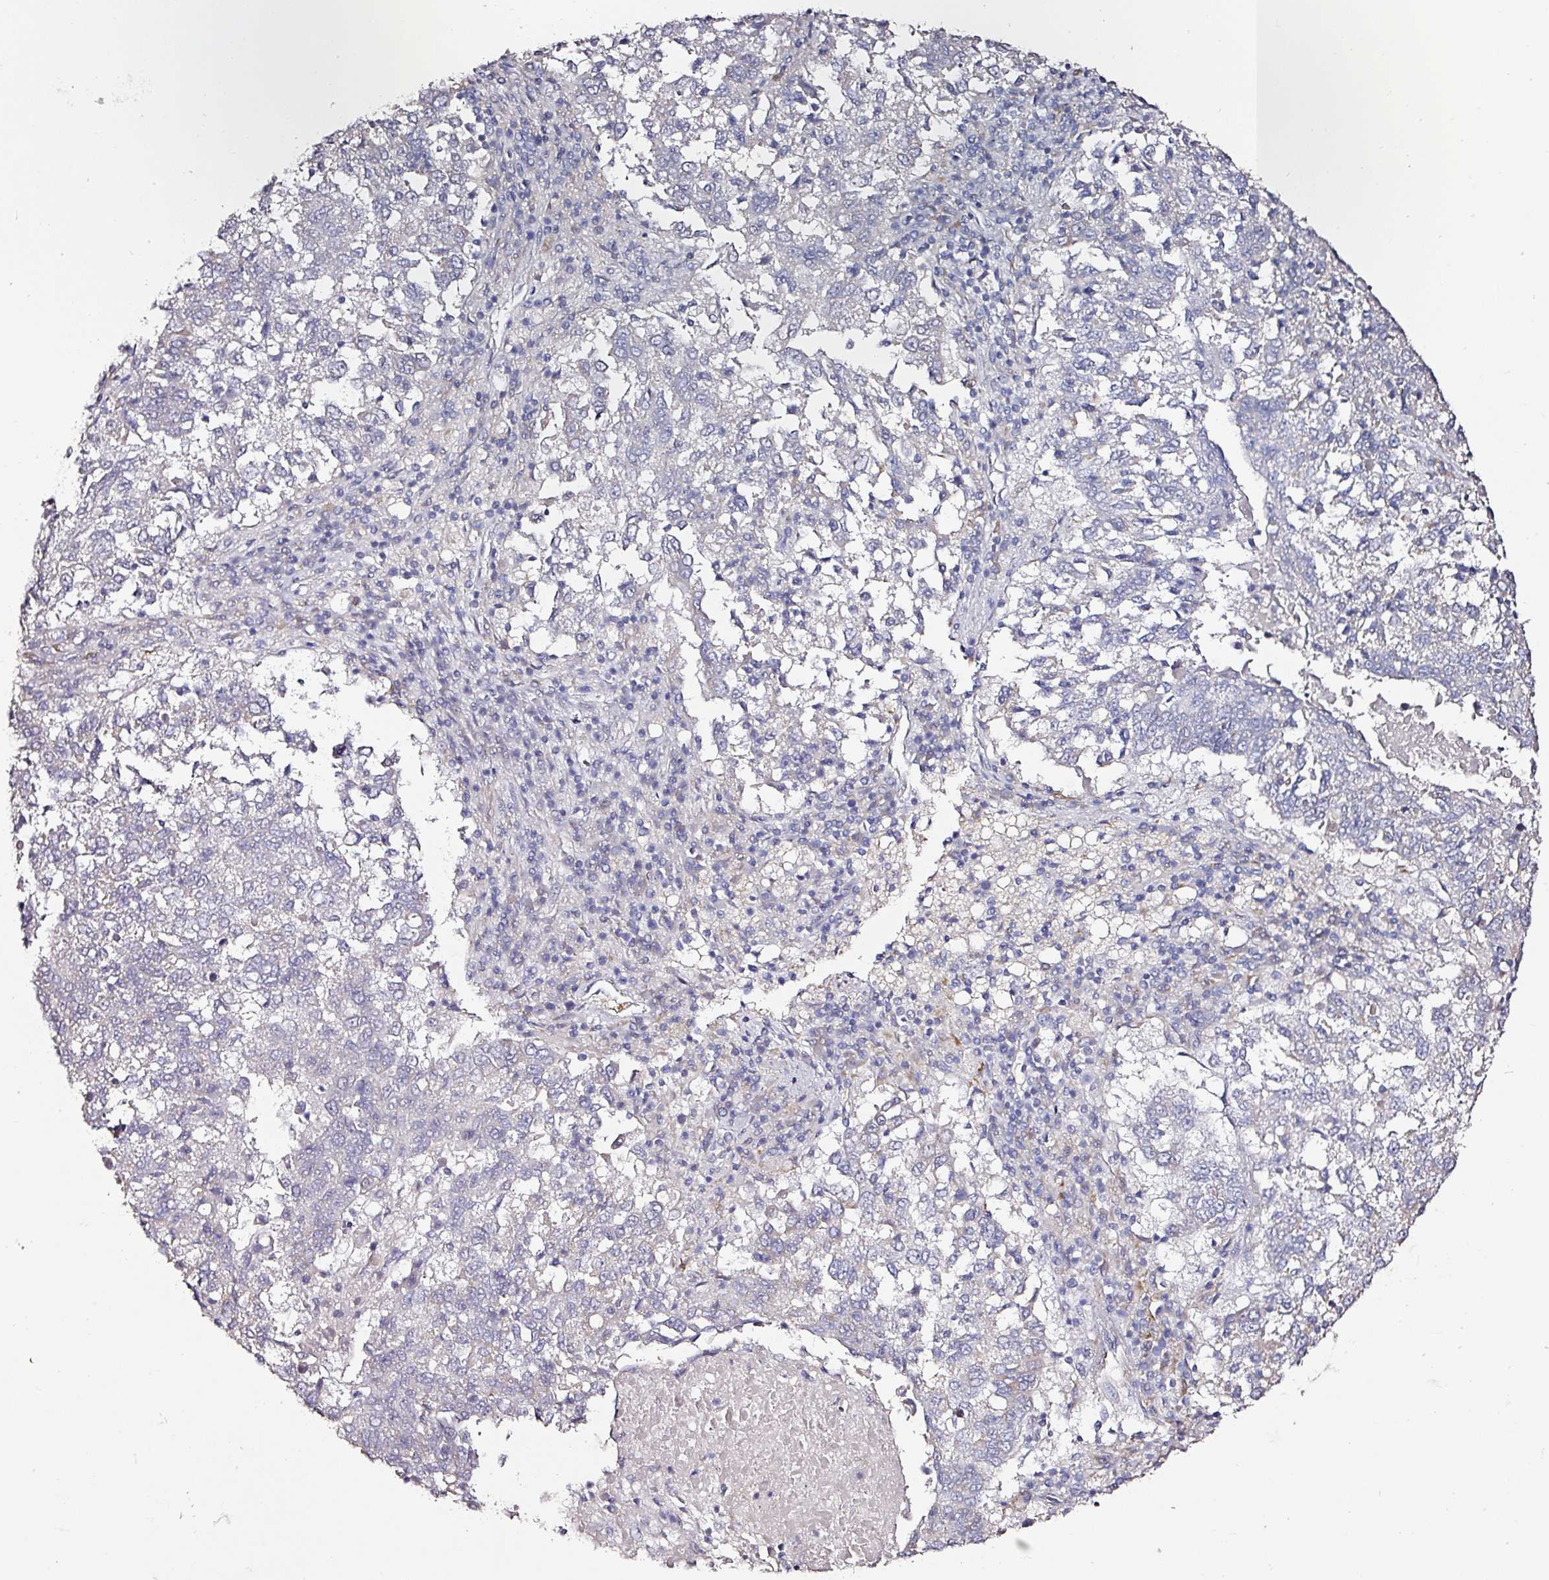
{"staining": {"intensity": "negative", "quantity": "none", "location": "none"}, "tissue": "lung cancer", "cell_type": "Tumor cells", "image_type": "cancer", "snomed": [{"axis": "morphology", "description": "Squamous cell carcinoma, NOS"}, {"axis": "topography", "description": "Lung"}], "caption": "Tumor cells are negative for brown protein staining in squamous cell carcinoma (lung).", "gene": "CAP2", "patient": {"sex": "male", "age": 73}}